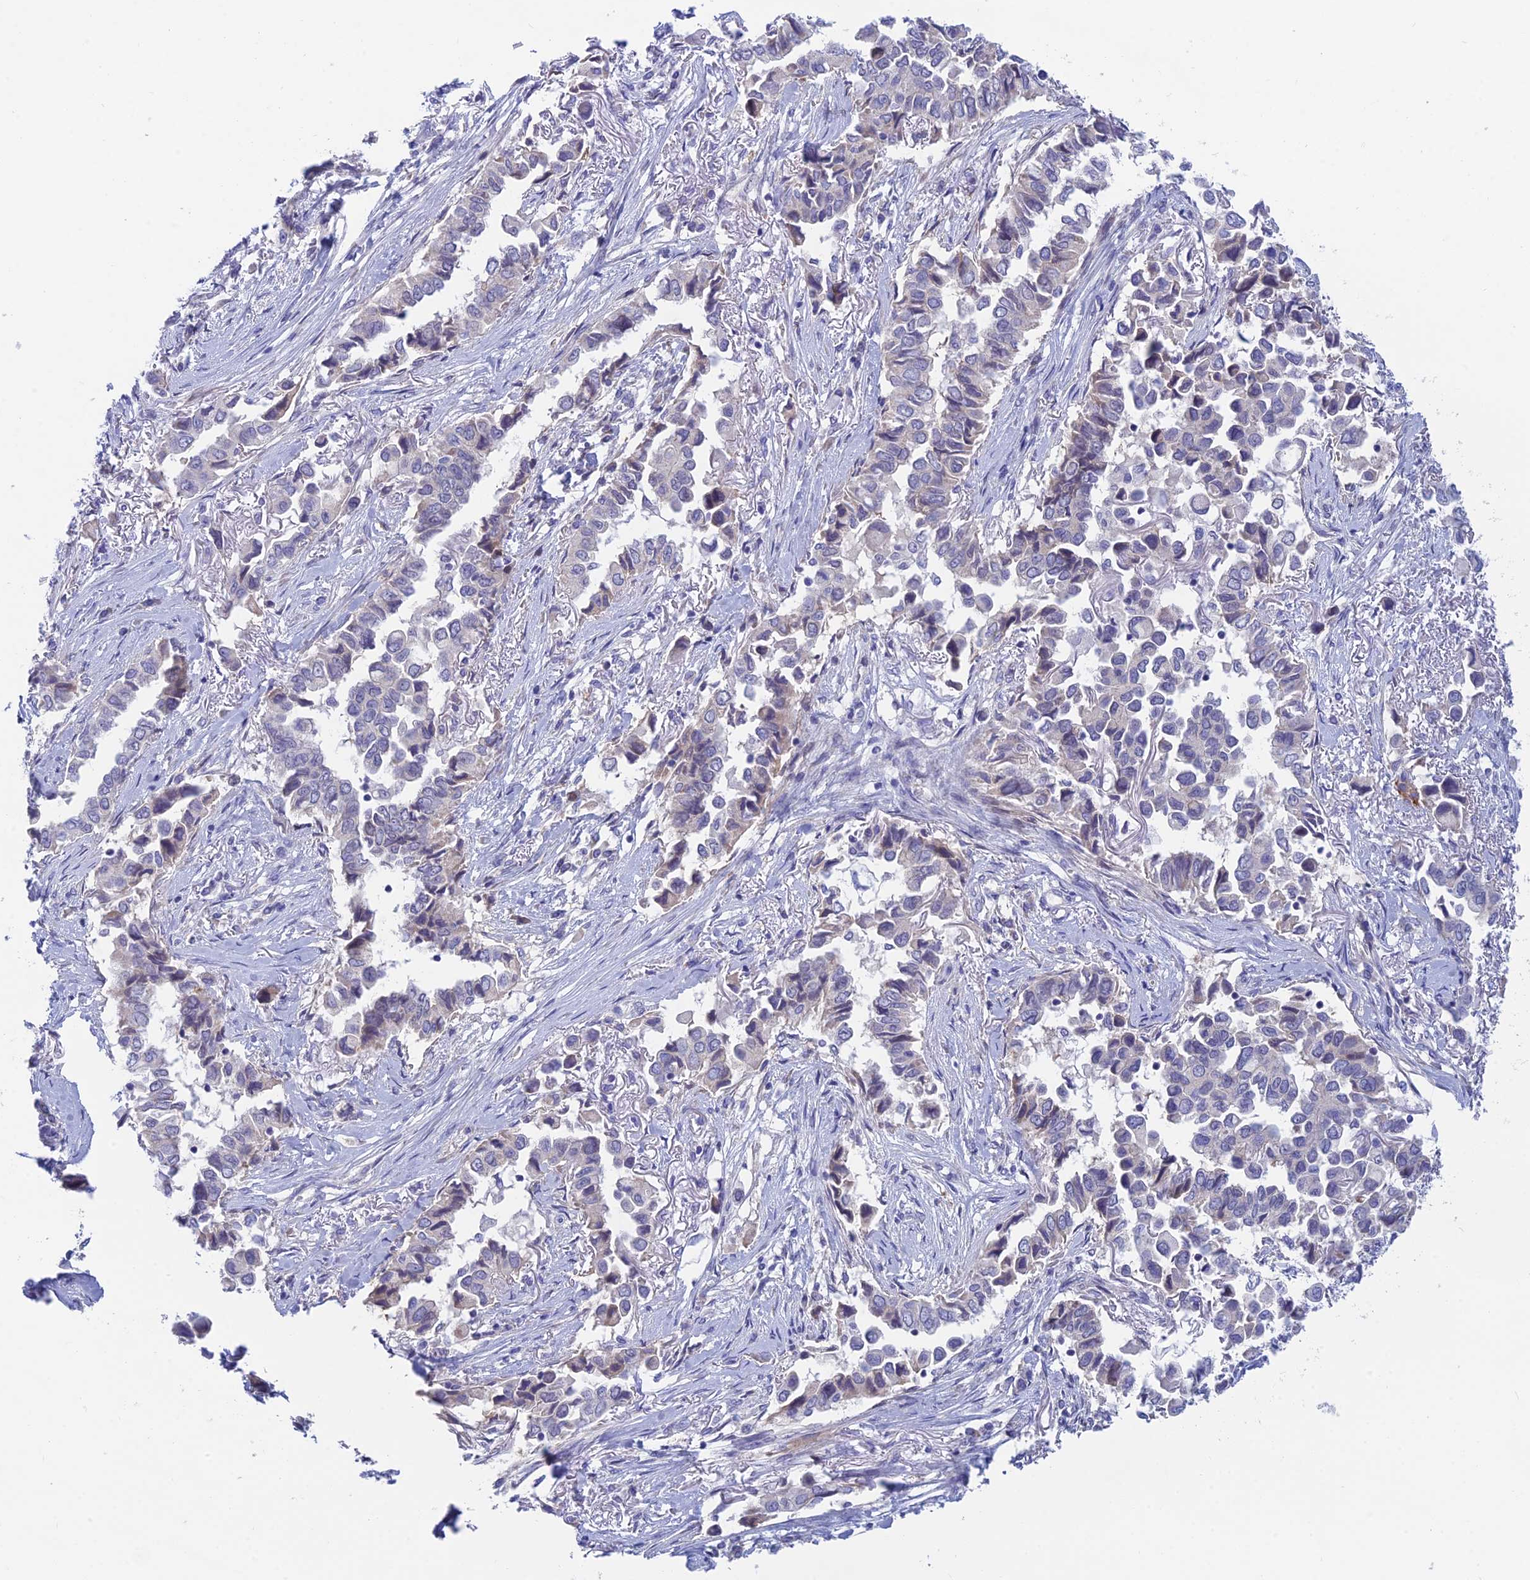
{"staining": {"intensity": "negative", "quantity": "none", "location": "none"}, "tissue": "lung cancer", "cell_type": "Tumor cells", "image_type": "cancer", "snomed": [{"axis": "morphology", "description": "Adenocarcinoma, NOS"}, {"axis": "topography", "description": "Lung"}], "caption": "Tumor cells show no significant protein staining in lung cancer (adenocarcinoma). (Immunohistochemistry (ihc), brightfield microscopy, high magnification).", "gene": "XPO7", "patient": {"sex": "female", "age": 76}}